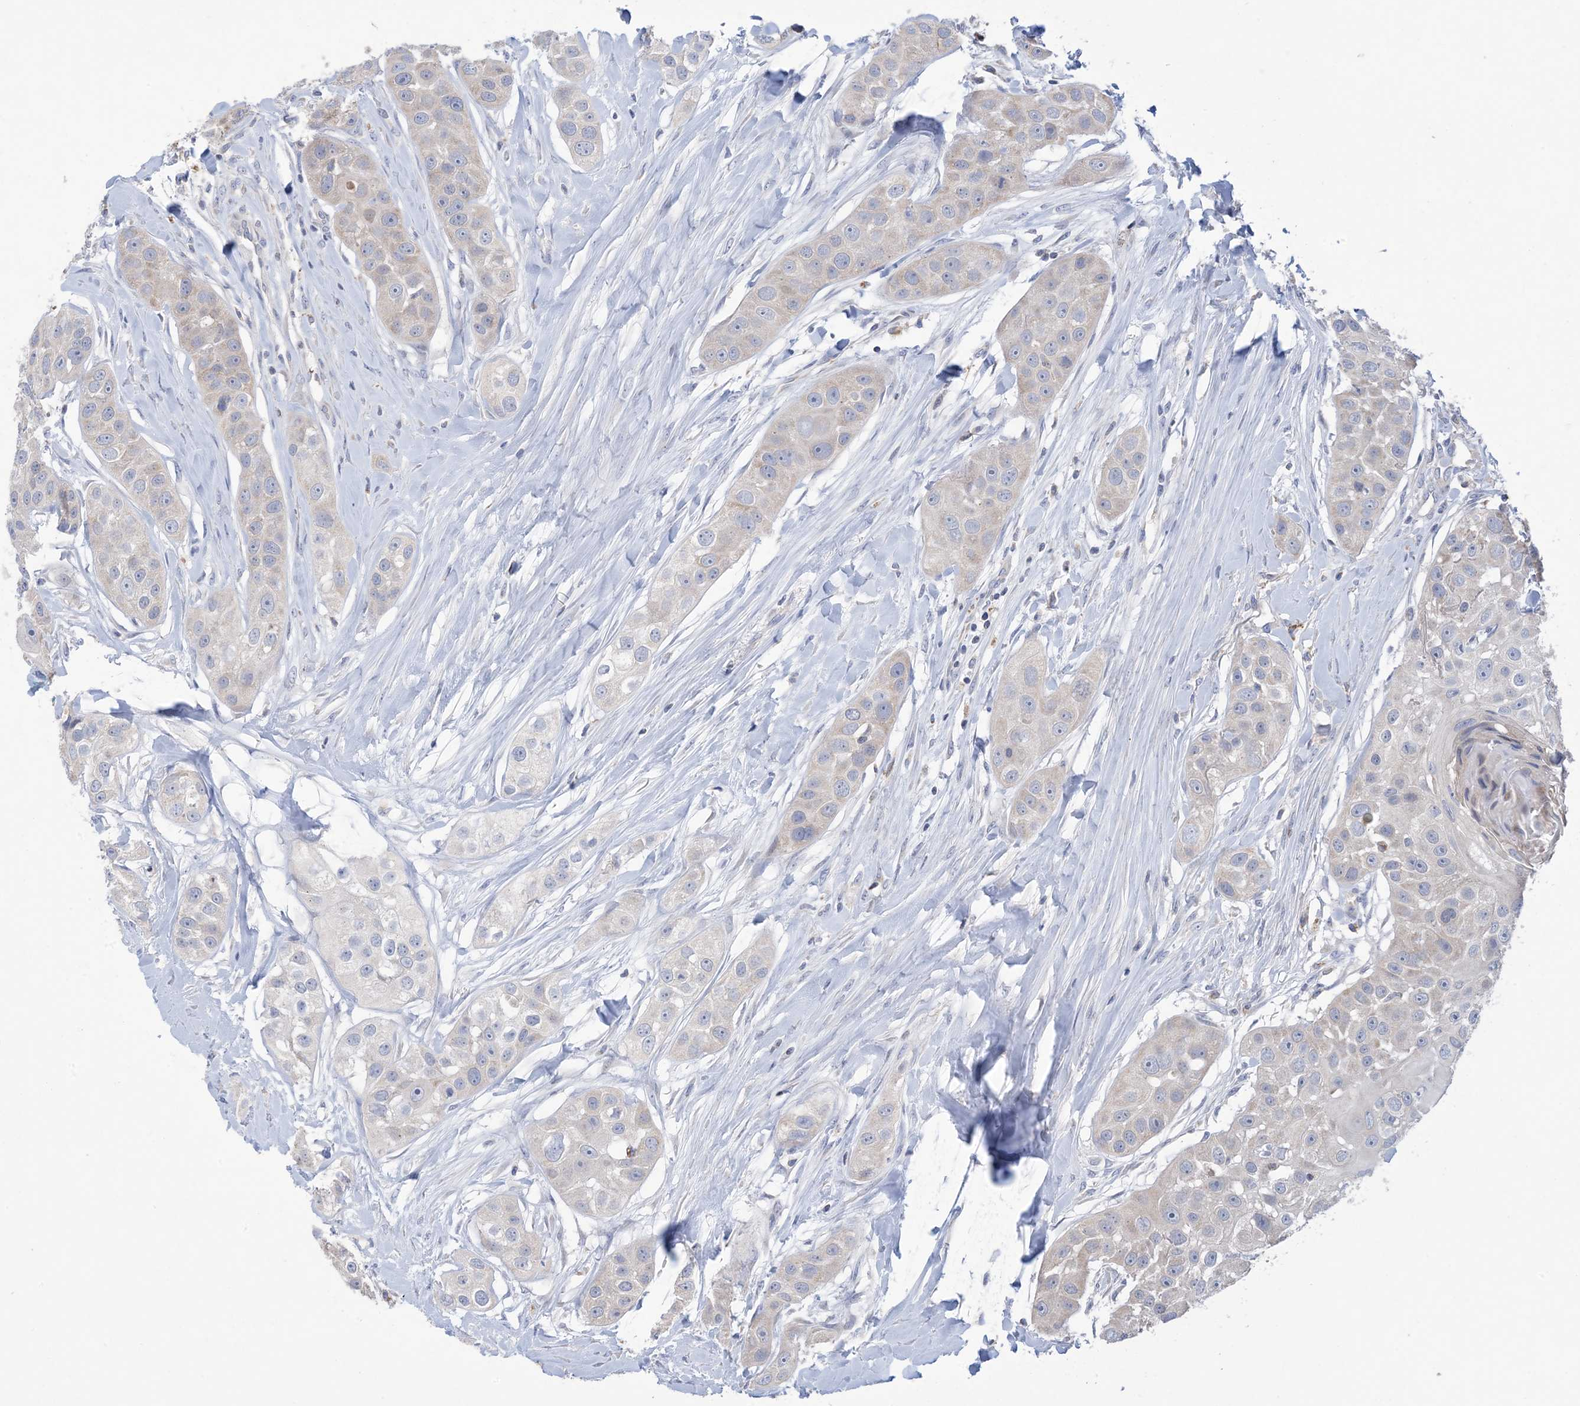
{"staining": {"intensity": "negative", "quantity": "none", "location": "none"}, "tissue": "head and neck cancer", "cell_type": "Tumor cells", "image_type": "cancer", "snomed": [{"axis": "morphology", "description": "Normal tissue, NOS"}, {"axis": "morphology", "description": "Squamous cell carcinoma, NOS"}, {"axis": "topography", "description": "Skeletal muscle"}, {"axis": "topography", "description": "Head-Neck"}], "caption": "A photomicrograph of human squamous cell carcinoma (head and neck) is negative for staining in tumor cells.", "gene": "CLEC16A", "patient": {"sex": "male", "age": 51}}